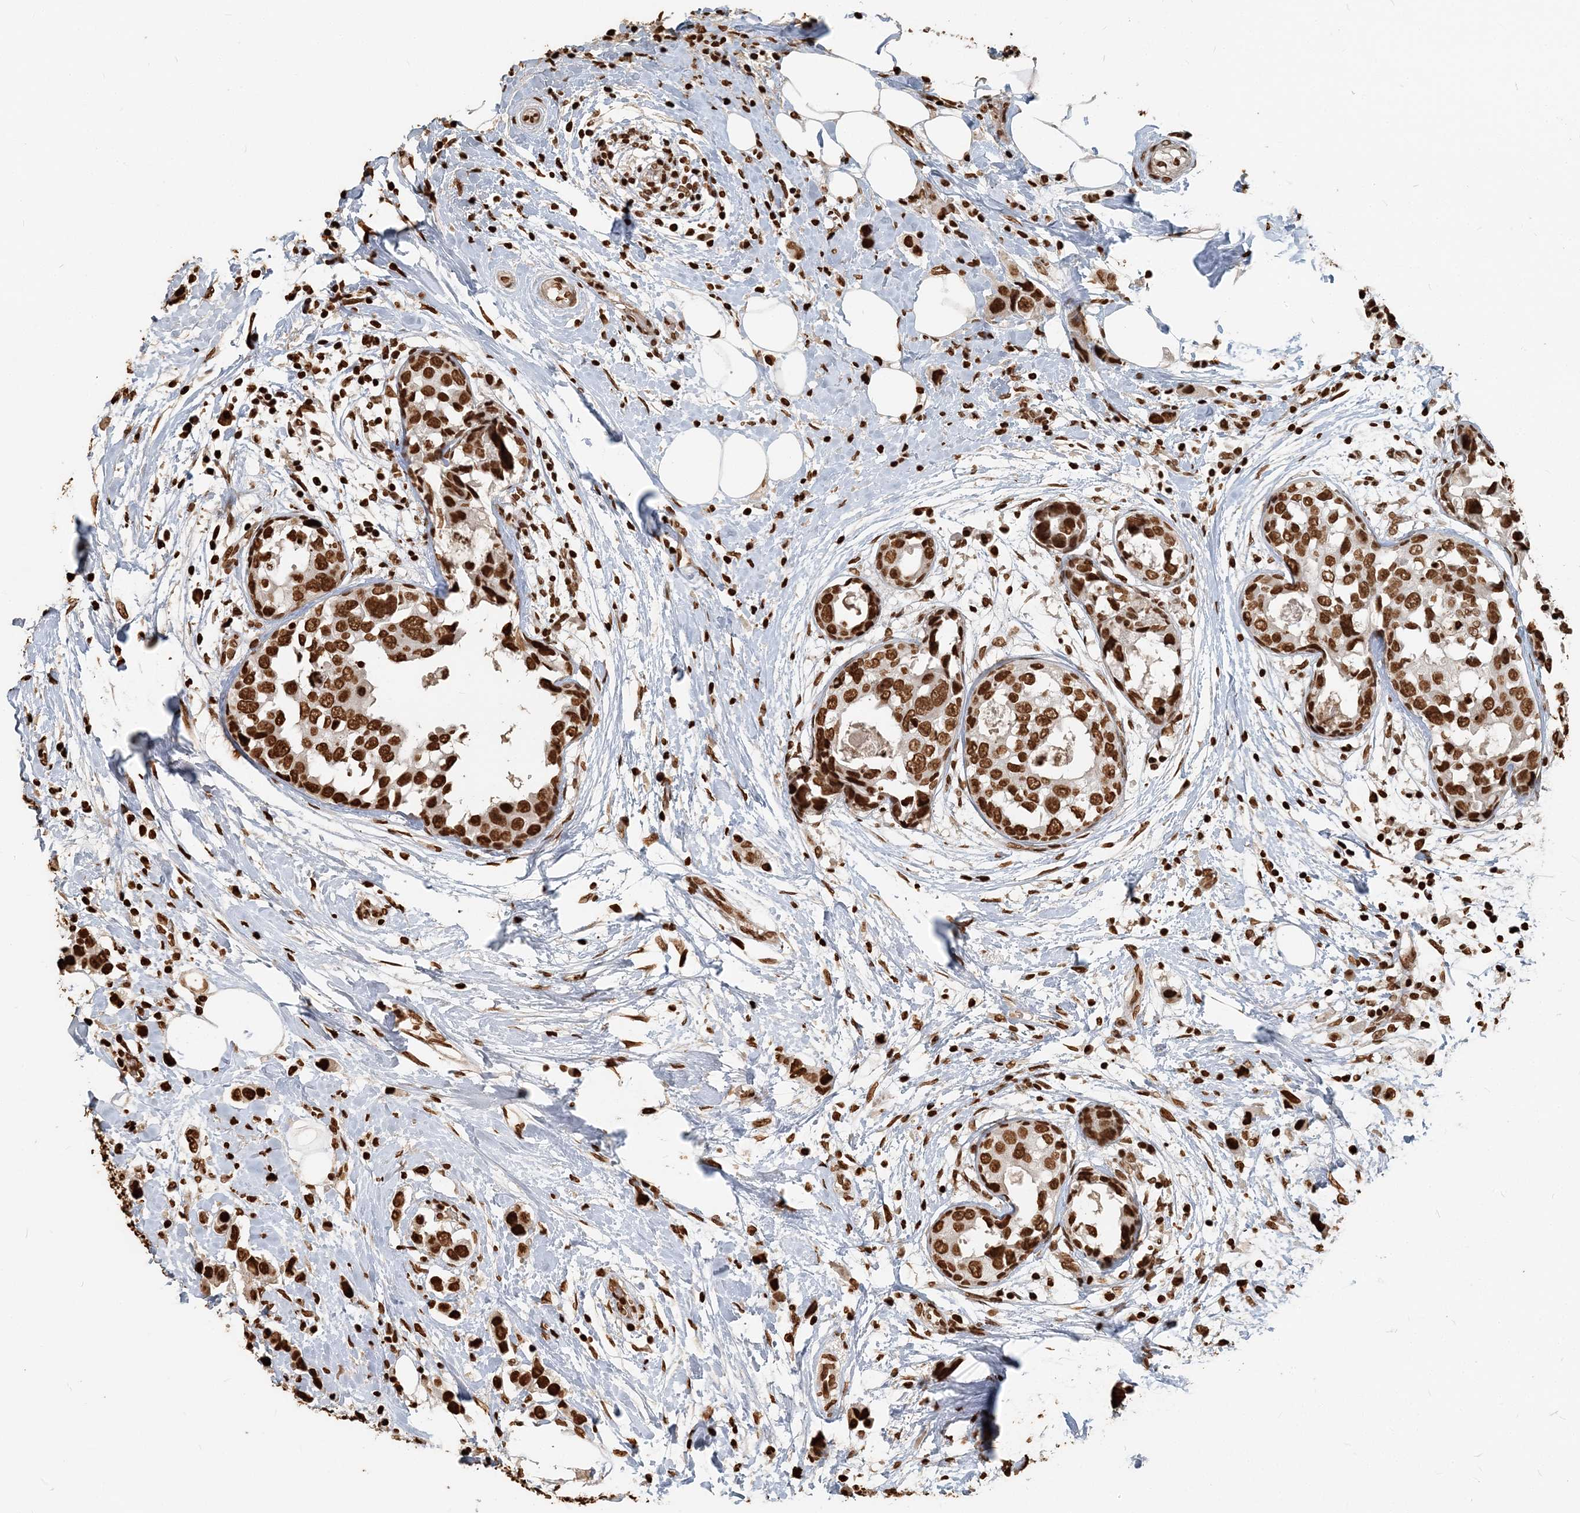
{"staining": {"intensity": "strong", "quantity": ">75%", "location": "nuclear"}, "tissue": "breast cancer", "cell_type": "Tumor cells", "image_type": "cancer", "snomed": [{"axis": "morphology", "description": "Normal tissue, NOS"}, {"axis": "morphology", "description": "Duct carcinoma"}, {"axis": "topography", "description": "Breast"}], "caption": "Strong nuclear positivity for a protein is identified in about >75% of tumor cells of invasive ductal carcinoma (breast) using IHC.", "gene": "H3-3B", "patient": {"sex": "female", "age": 50}}